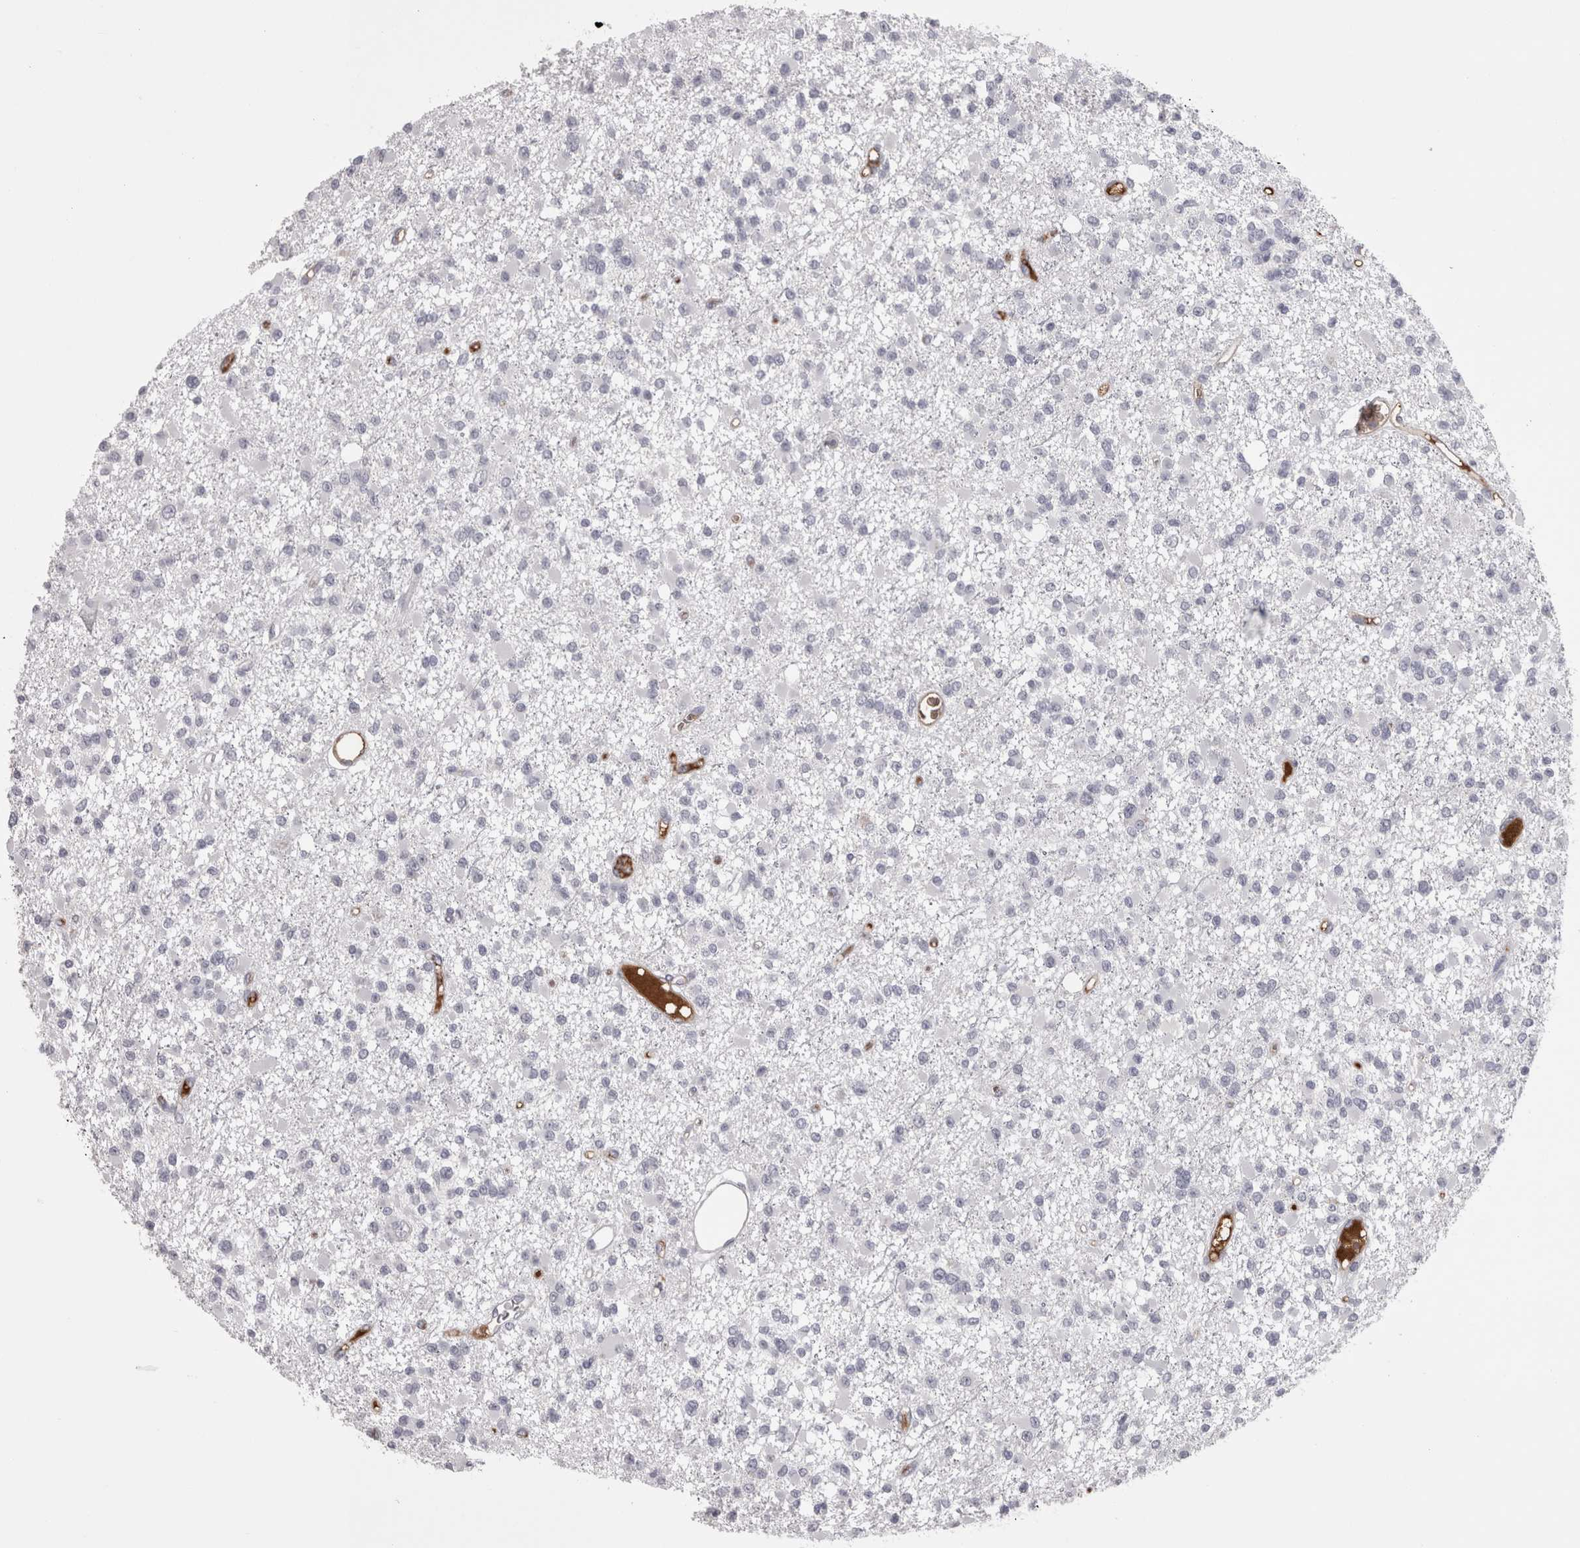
{"staining": {"intensity": "negative", "quantity": "none", "location": "none"}, "tissue": "glioma", "cell_type": "Tumor cells", "image_type": "cancer", "snomed": [{"axis": "morphology", "description": "Glioma, malignant, Low grade"}, {"axis": "topography", "description": "Brain"}], "caption": "High power microscopy photomicrograph of an immunohistochemistry (IHC) image of low-grade glioma (malignant), revealing no significant expression in tumor cells. (IHC, brightfield microscopy, high magnification).", "gene": "SAA4", "patient": {"sex": "female", "age": 22}}